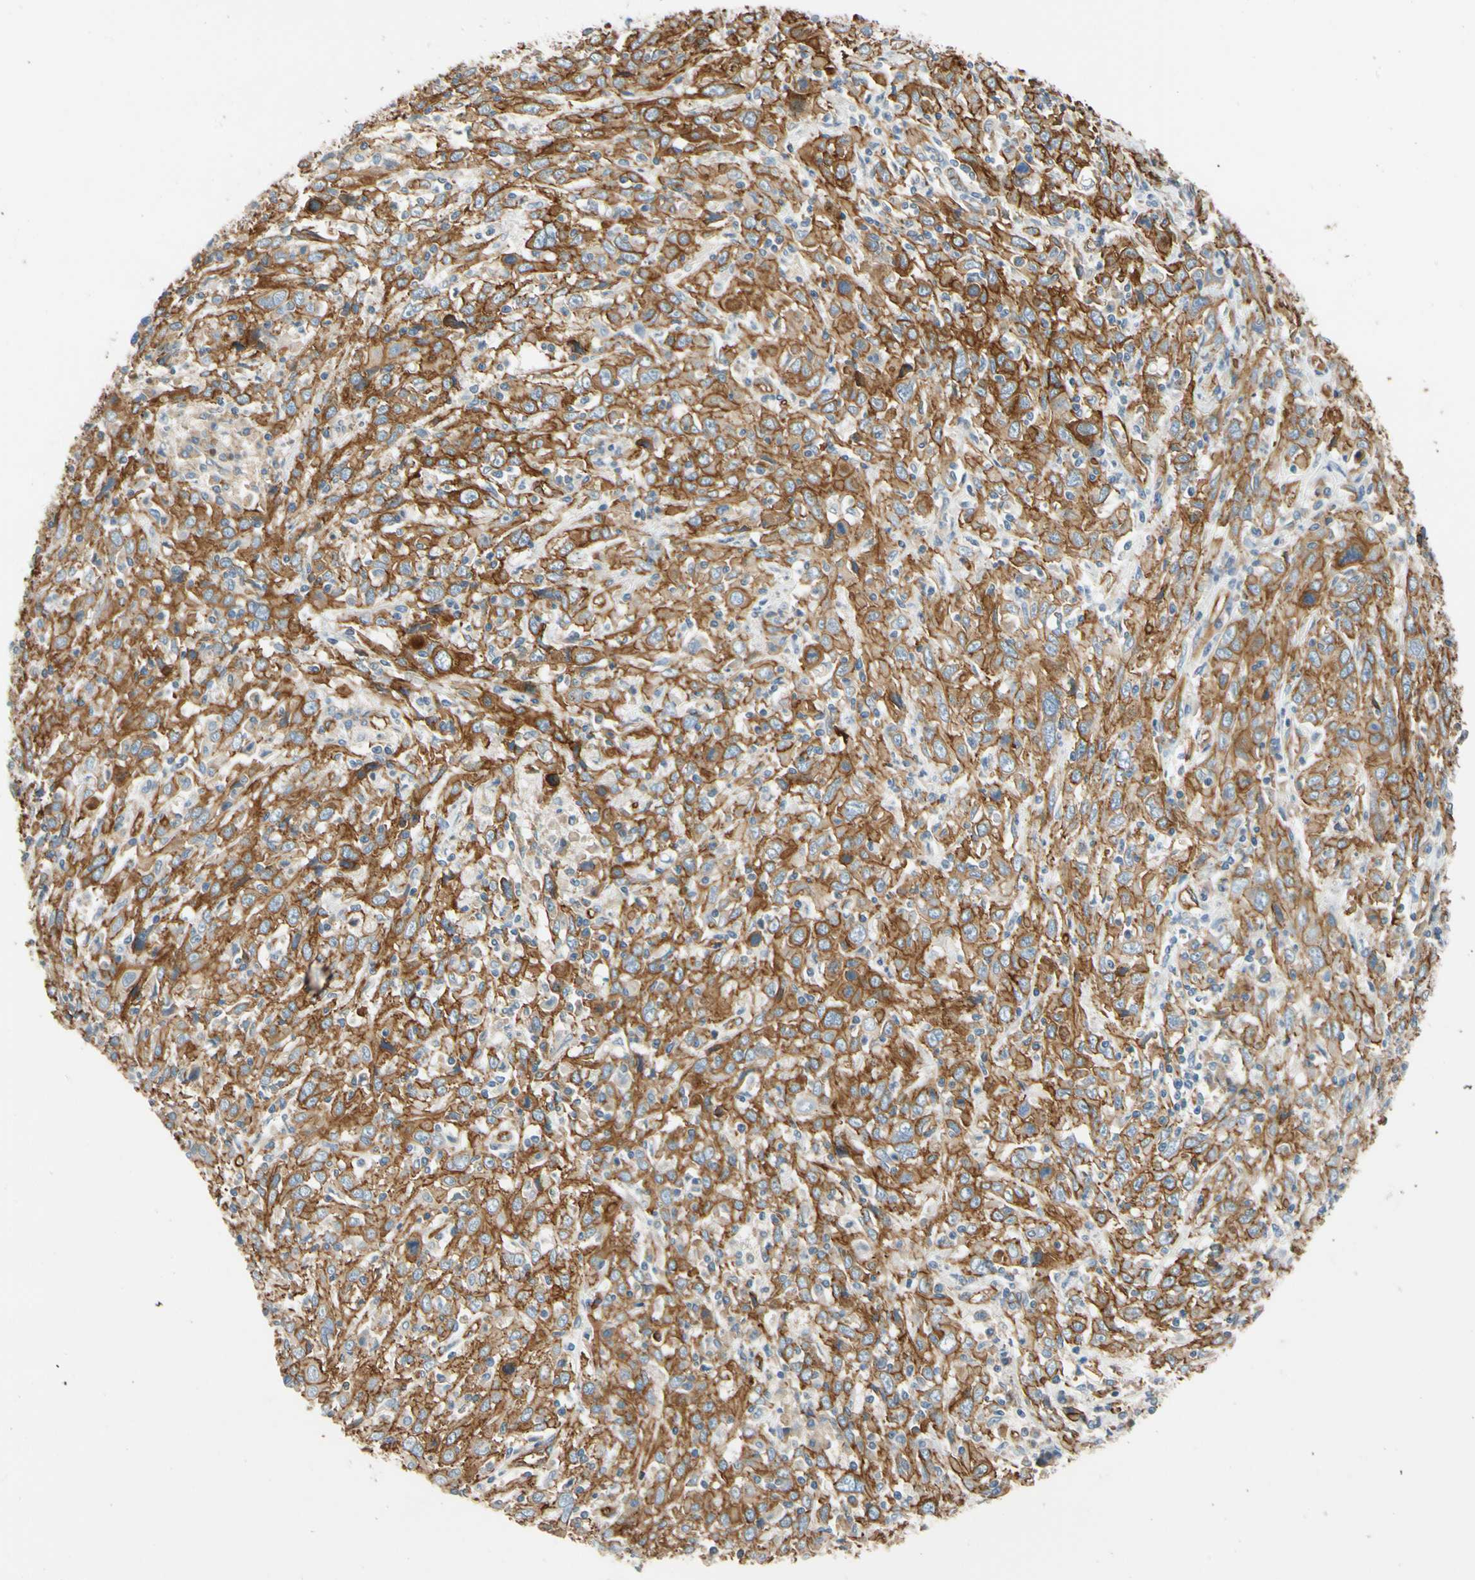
{"staining": {"intensity": "strong", "quantity": ">75%", "location": "cytoplasmic/membranous"}, "tissue": "cervical cancer", "cell_type": "Tumor cells", "image_type": "cancer", "snomed": [{"axis": "morphology", "description": "Squamous cell carcinoma, NOS"}, {"axis": "topography", "description": "Cervix"}], "caption": "Immunohistochemical staining of cervical cancer shows high levels of strong cytoplasmic/membranous staining in approximately >75% of tumor cells. (IHC, brightfield microscopy, high magnification).", "gene": "SPTAN1", "patient": {"sex": "female", "age": 46}}